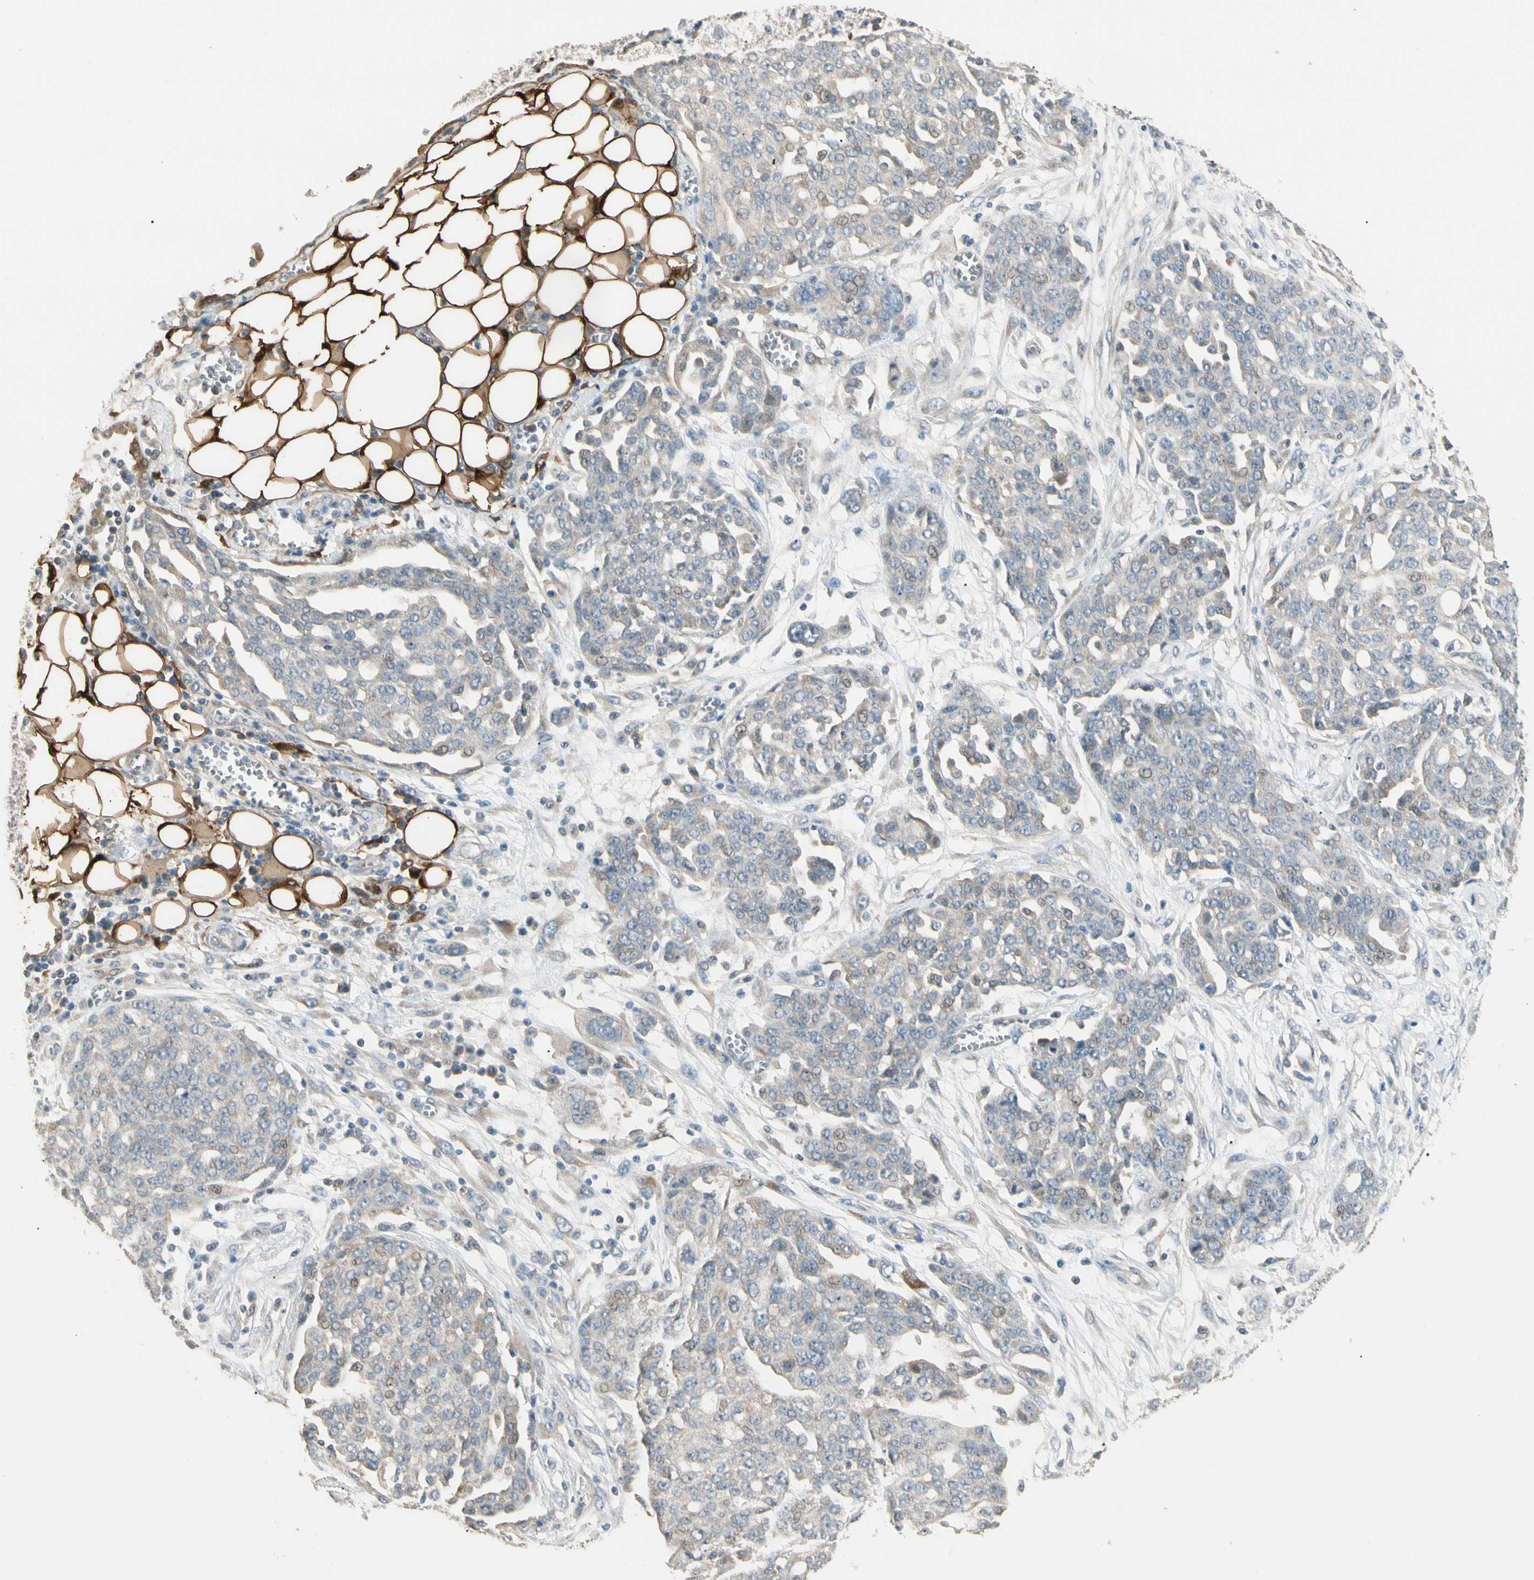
{"staining": {"intensity": "weak", "quantity": "25%-75%", "location": "cytoplasmic/membranous"}, "tissue": "ovarian cancer", "cell_type": "Tumor cells", "image_type": "cancer", "snomed": [{"axis": "morphology", "description": "Cystadenocarcinoma, serous, NOS"}, {"axis": "topography", "description": "Soft tissue"}, {"axis": "topography", "description": "Ovary"}], "caption": "The immunohistochemical stain shows weak cytoplasmic/membranous positivity in tumor cells of ovarian cancer (serous cystadenocarcinoma) tissue.", "gene": "GNE", "patient": {"sex": "female", "age": 57}}